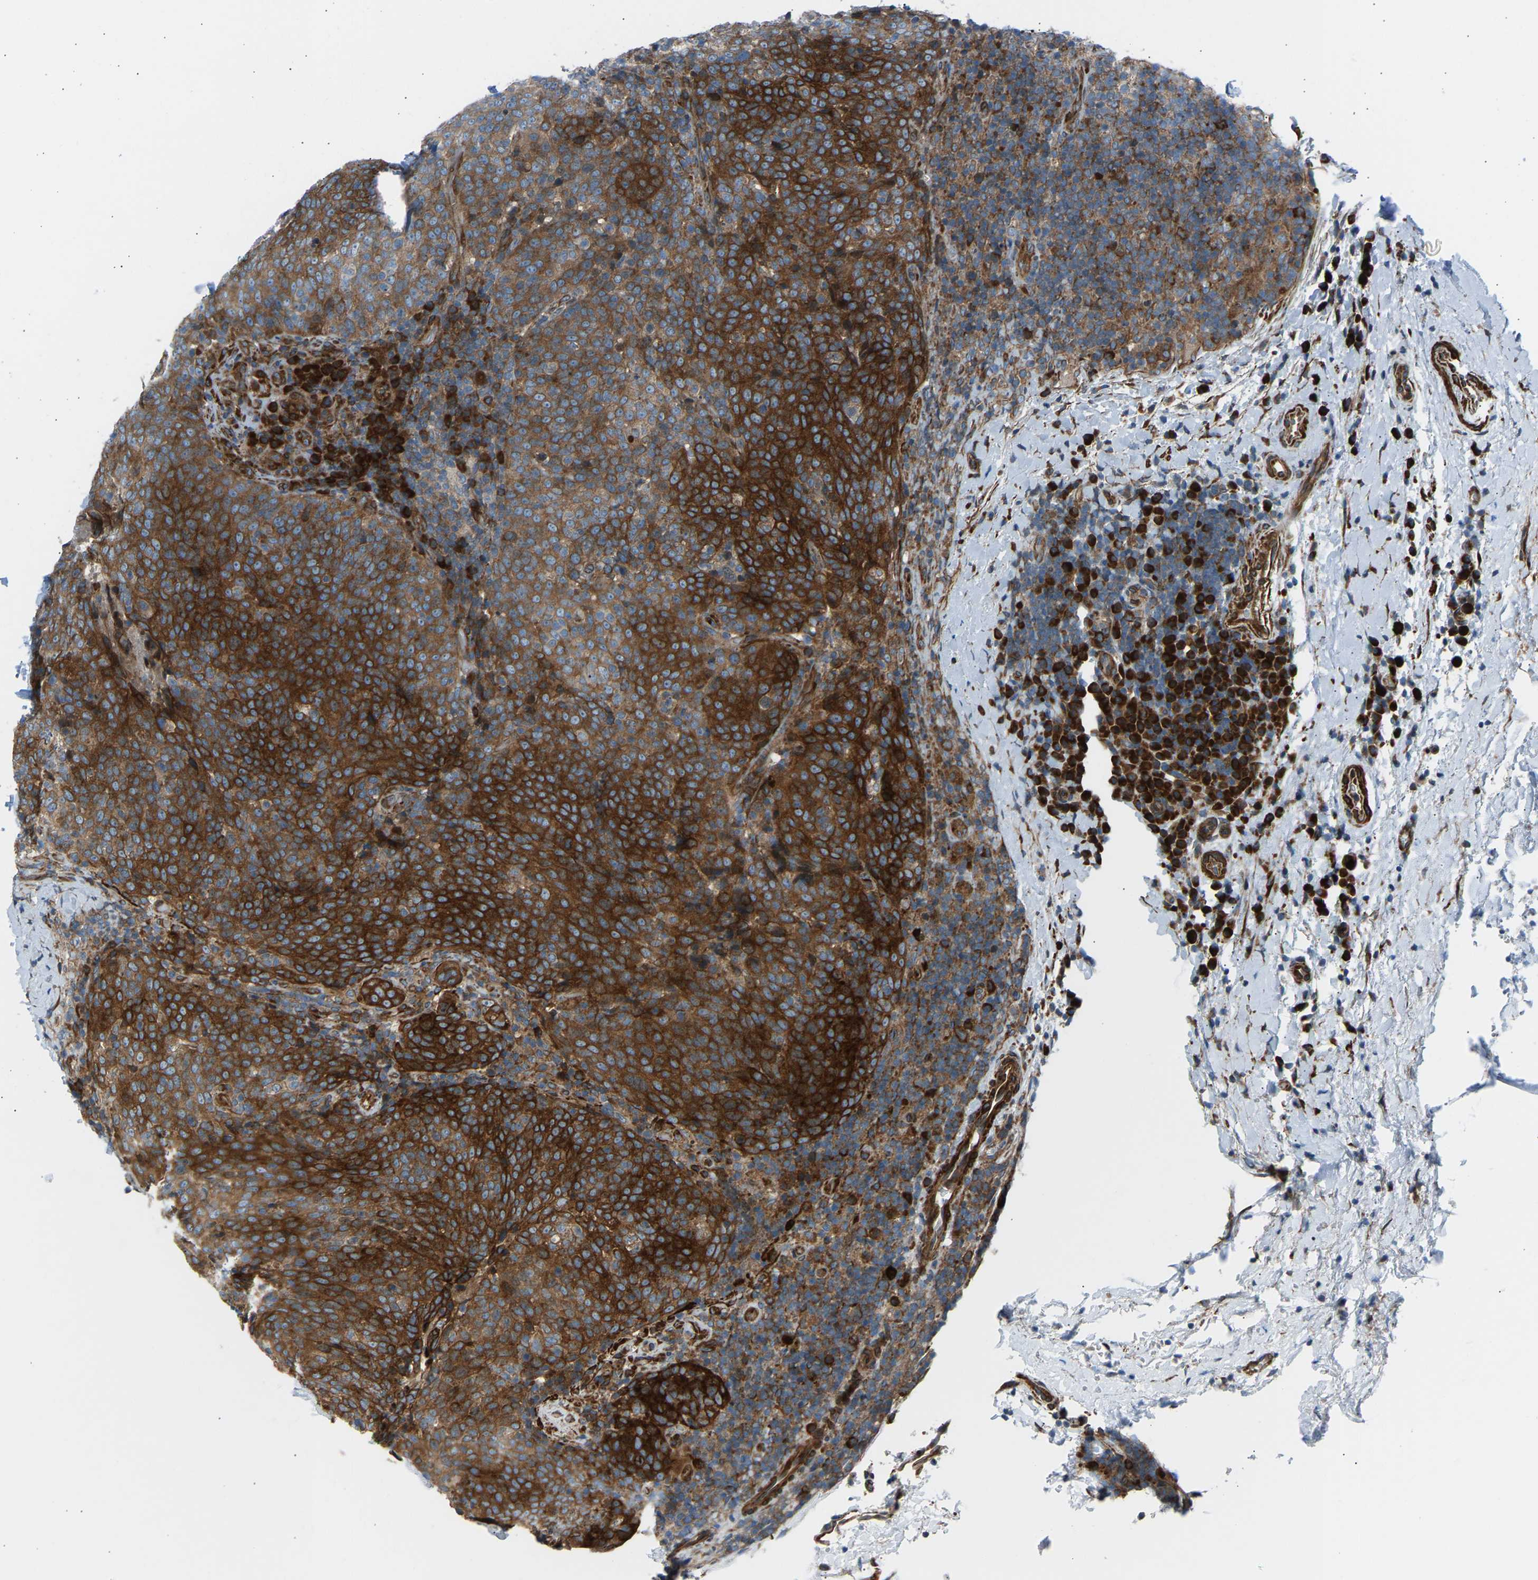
{"staining": {"intensity": "strong", "quantity": ">75%", "location": "cytoplasmic/membranous"}, "tissue": "head and neck cancer", "cell_type": "Tumor cells", "image_type": "cancer", "snomed": [{"axis": "morphology", "description": "Squamous cell carcinoma, NOS"}, {"axis": "morphology", "description": "Squamous cell carcinoma, metastatic, NOS"}, {"axis": "topography", "description": "Lymph node"}, {"axis": "topography", "description": "Head-Neck"}], "caption": "Immunohistochemistry micrograph of human head and neck cancer (metastatic squamous cell carcinoma) stained for a protein (brown), which exhibits high levels of strong cytoplasmic/membranous staining in about >75% of tumor cells.", "gene": "VPS41", "patient": {"sex": "male", "age": 62}}